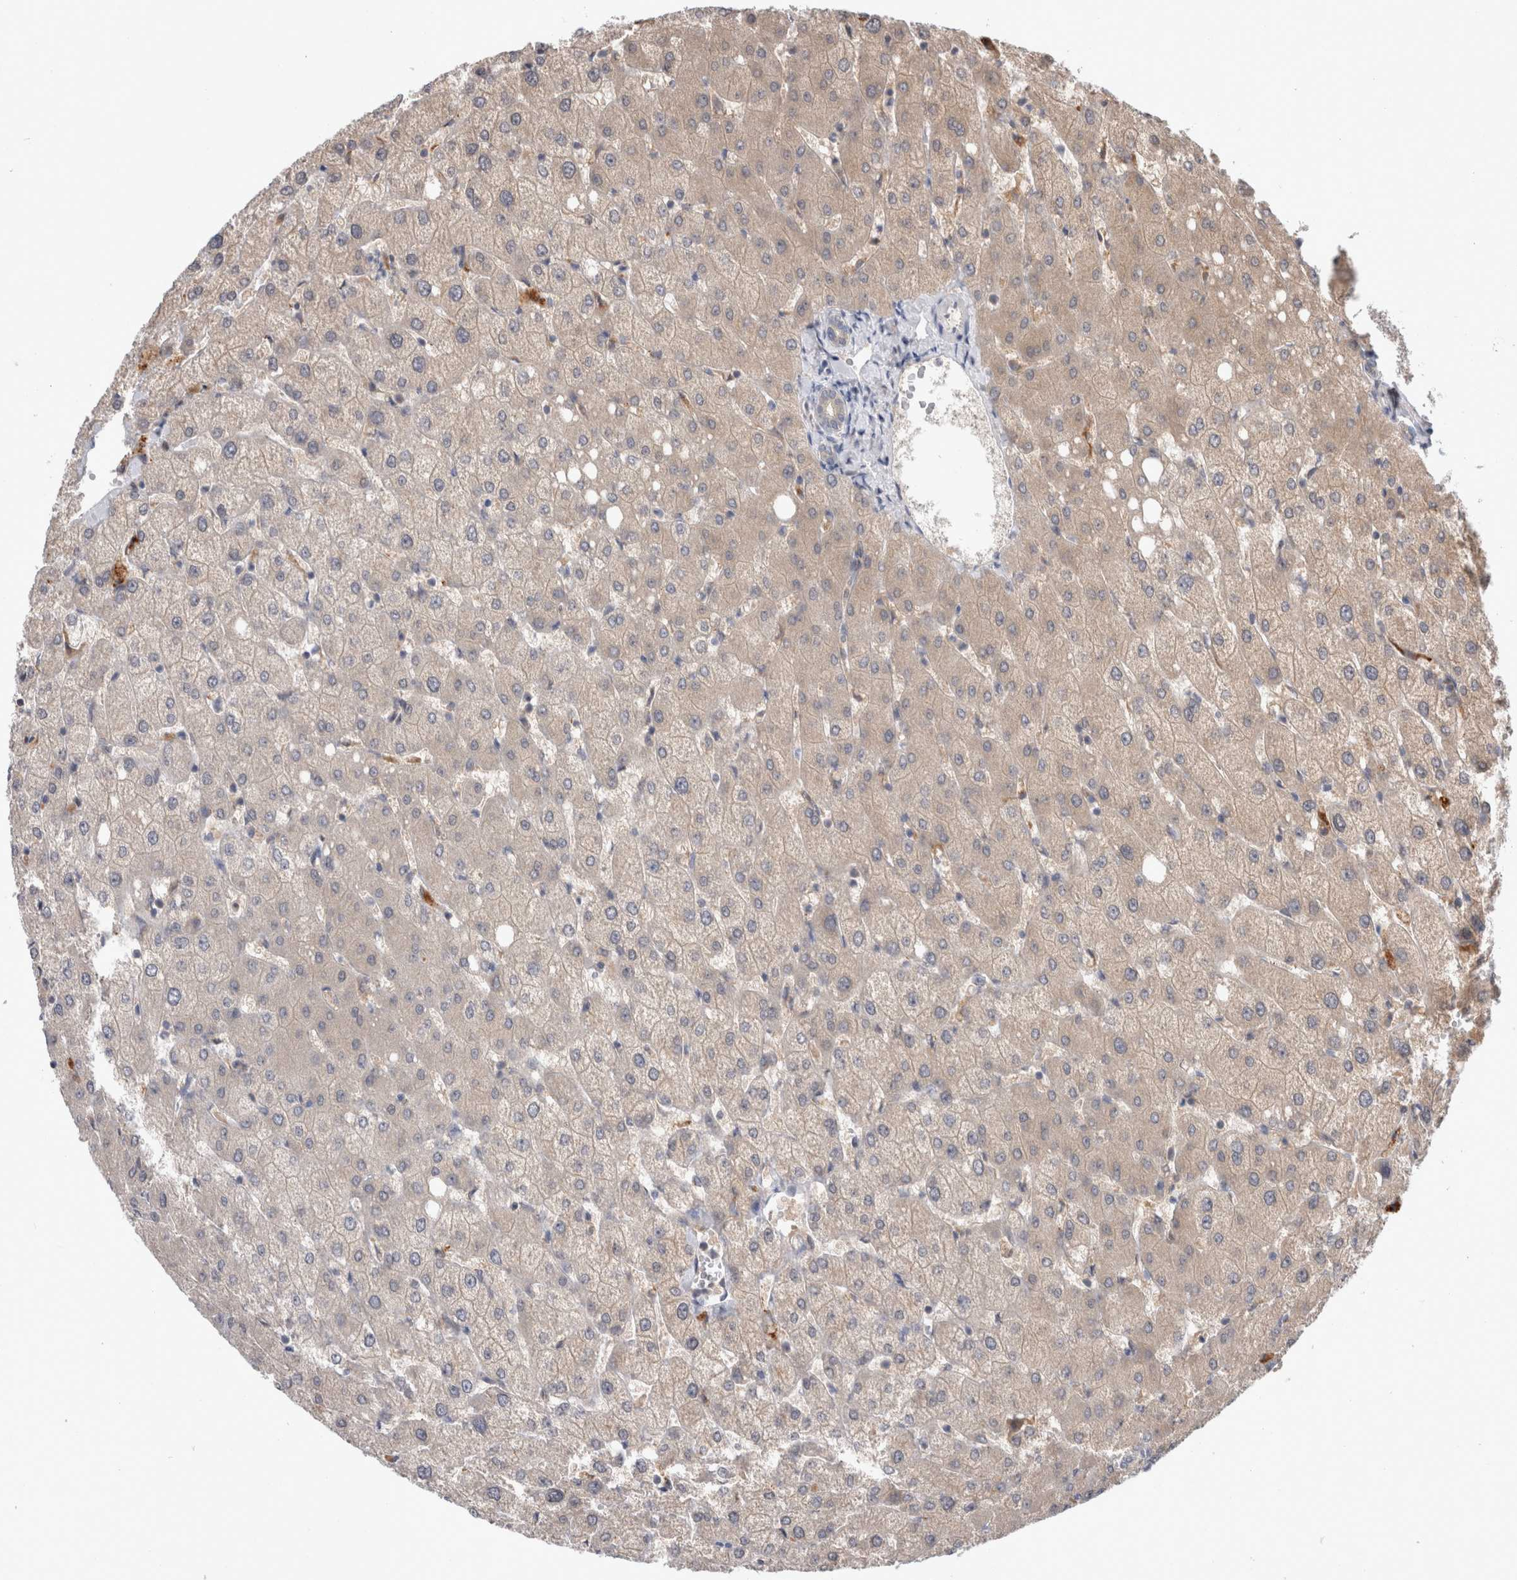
{"staining": {"intensity": "weak", "quantity": "<25%", "location": "cytoplasmic/membranous"}, "tissue": "liver", "cell_type": "Cholangiocytes", "image_type": "normal", "snomed": [{"axis": "morphology", "description": "Normal tissue, NOS"}, {"axis": "topography", "description": "Liver"}], "caption": "A high-resolution micrograph shows immunohistochemistry (IHC) staining of benign liver, which demonstrates no significant expression in cholangiocytes. Nuclei are stained in blue.", "gene": "MRPL37", "patient": {"sex": "female", "age": 54}}